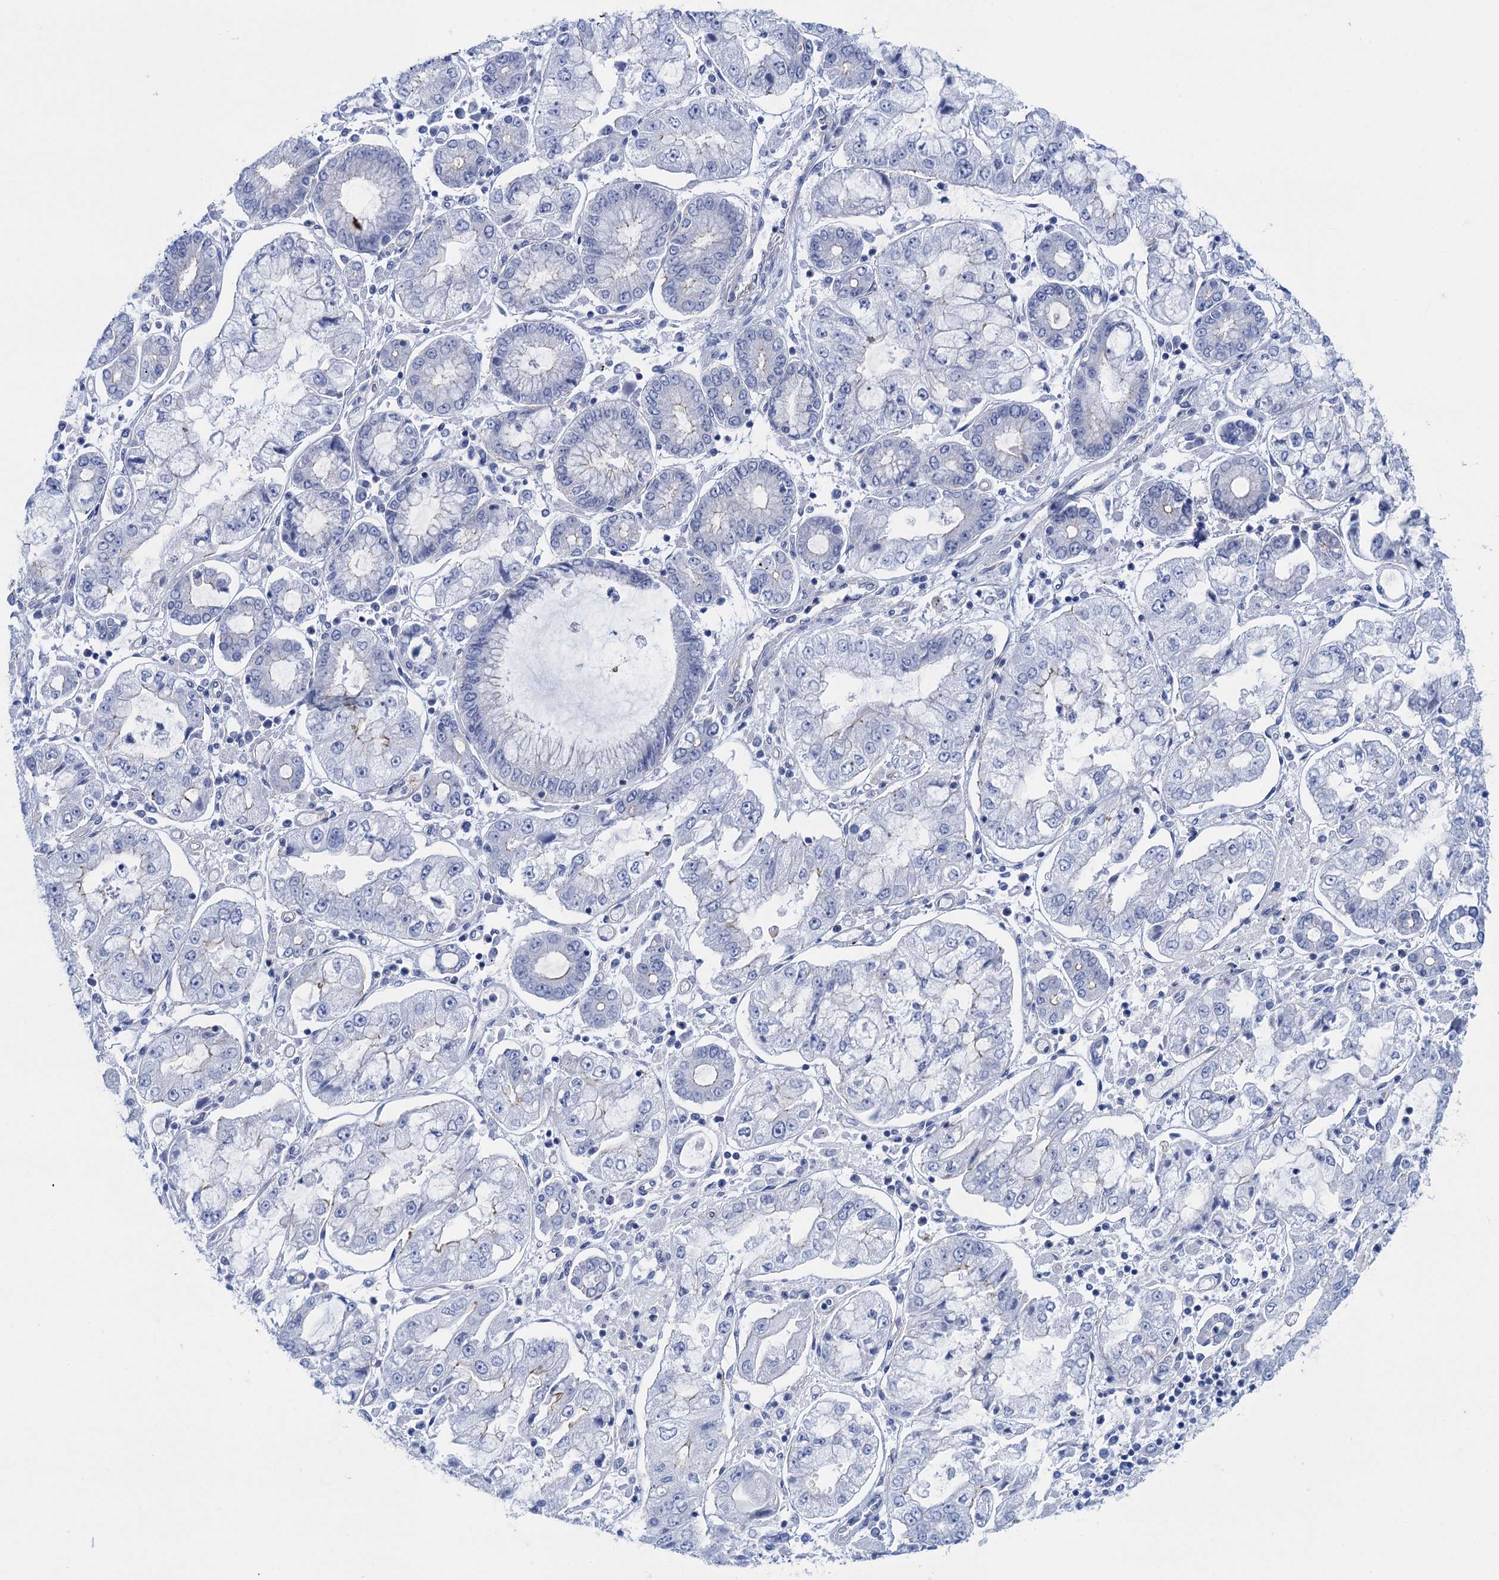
{"staining": {"intensity": "negative", "quantity": "none", "location": "none"}, "tissue": "stomach cancer", "cell_type": "Tumor cells", "image_type": "cancer", "snomed": [{"axis": "morphology", "description": "Adenocarcinoma, NOS"}, {"axis": "topography", "description": "Stomach"}], "caption": "High magnification brightfield microscopy of stomach adenocarcinoma stained with DAB (3,3'-diaminobenzidine) (brown) and counterstained with hematoxylin (blue): tumor cells show no significant positivity. (DAB (3,3'-diaminobenzidine) immunohistochemistry visualized using brightfield microscopy, high magnification).", "gene": "CALML5", "patient": {"sex": "male", "age": 76}}